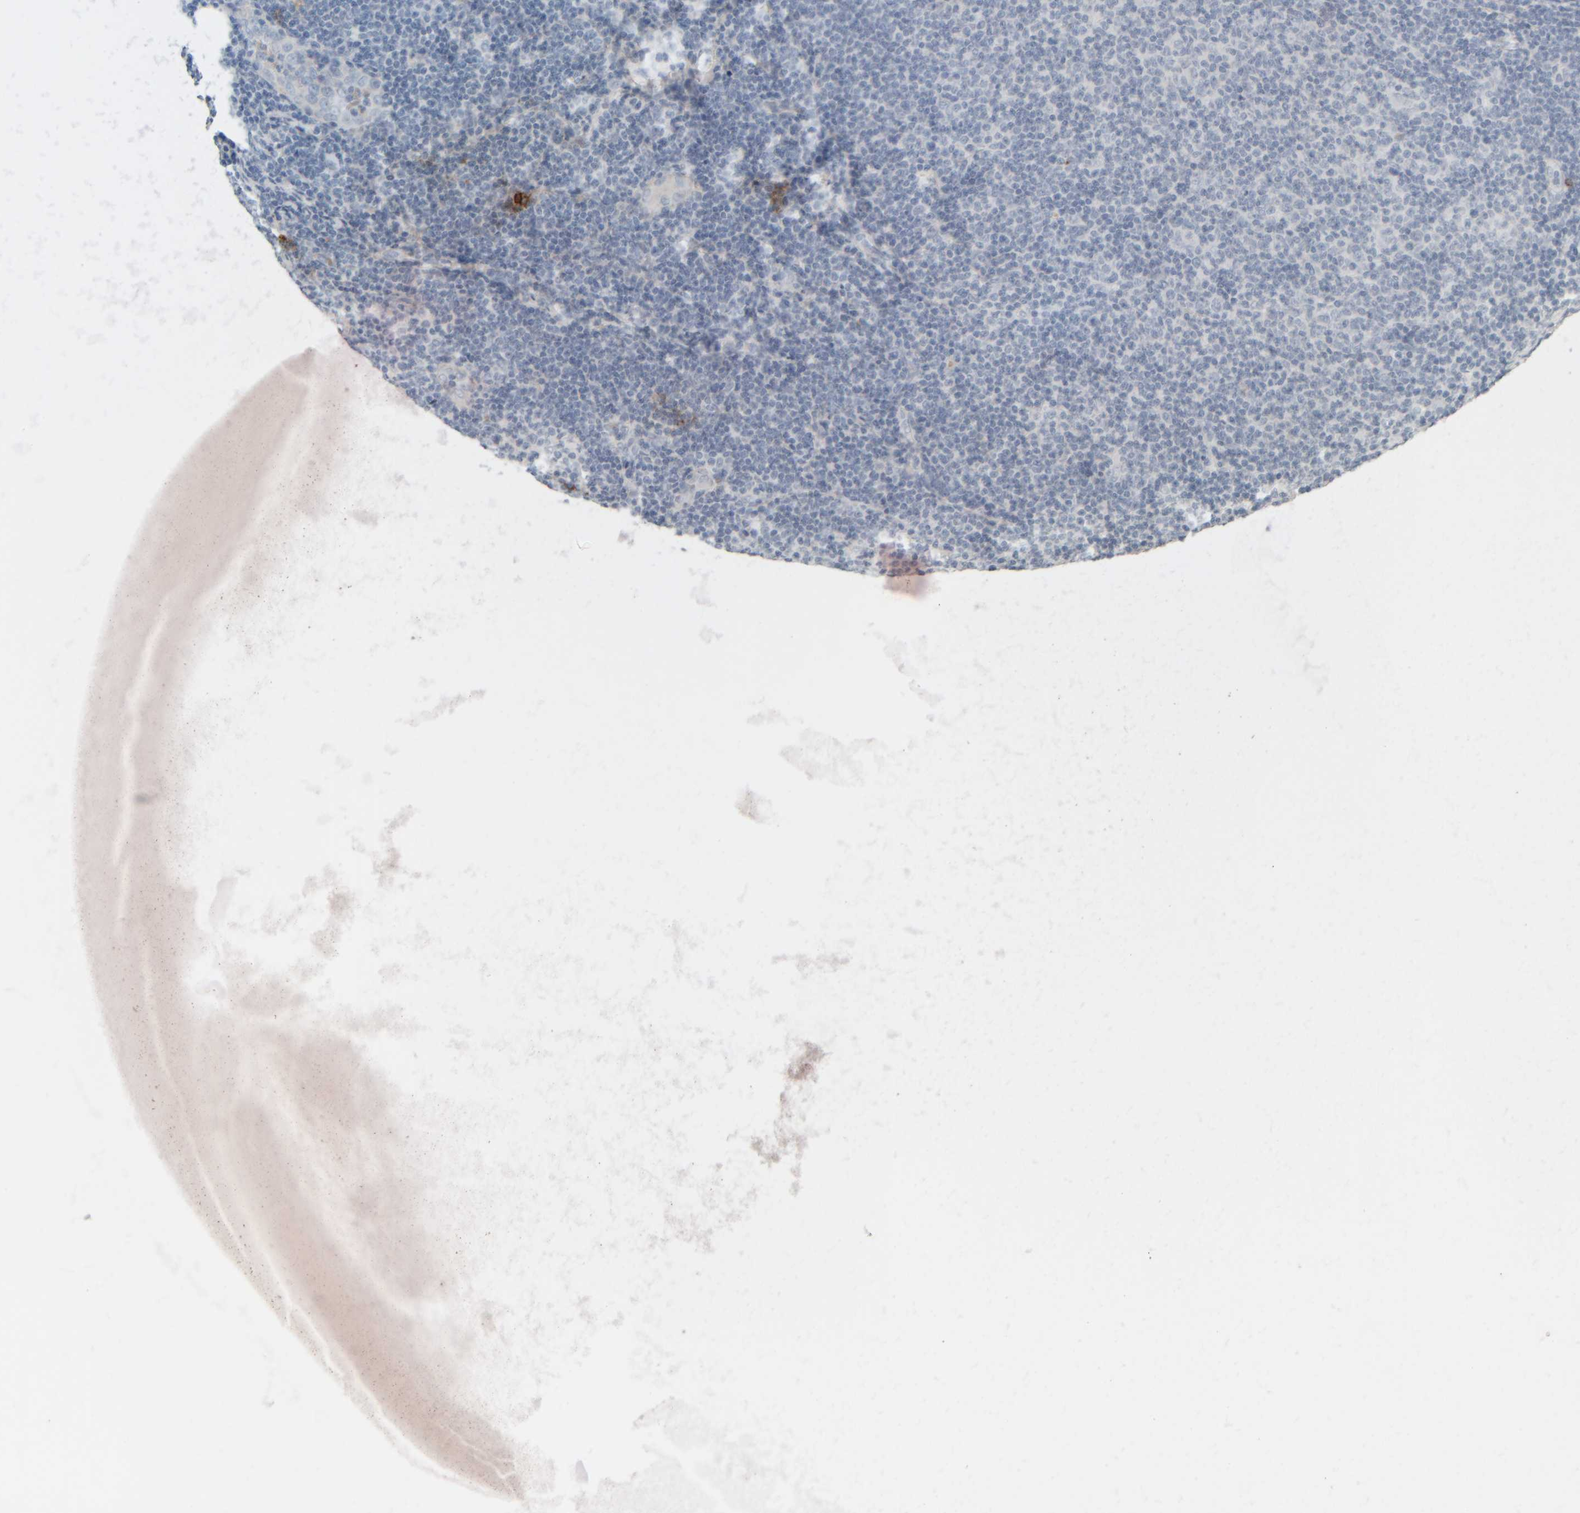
{"staining": {"intensity": "negative", "quantity": "none", "location": "none"}, "tissue": "lymphoma", "cell_type": "Tumor cells", "image_type": "cancer", "snomed": [{"axis": "morphology", "description": "Malignant lymphoma, non-Hodgkin's type, Low grade"}, {"axis": "topography", "description": "Lymph node"}], "caption": "A photomicrograph of human lymphoma is negative for staining in tumor cells.", "gene": "TPSAB1", "patient": {"sex": "male", "age": 83}}